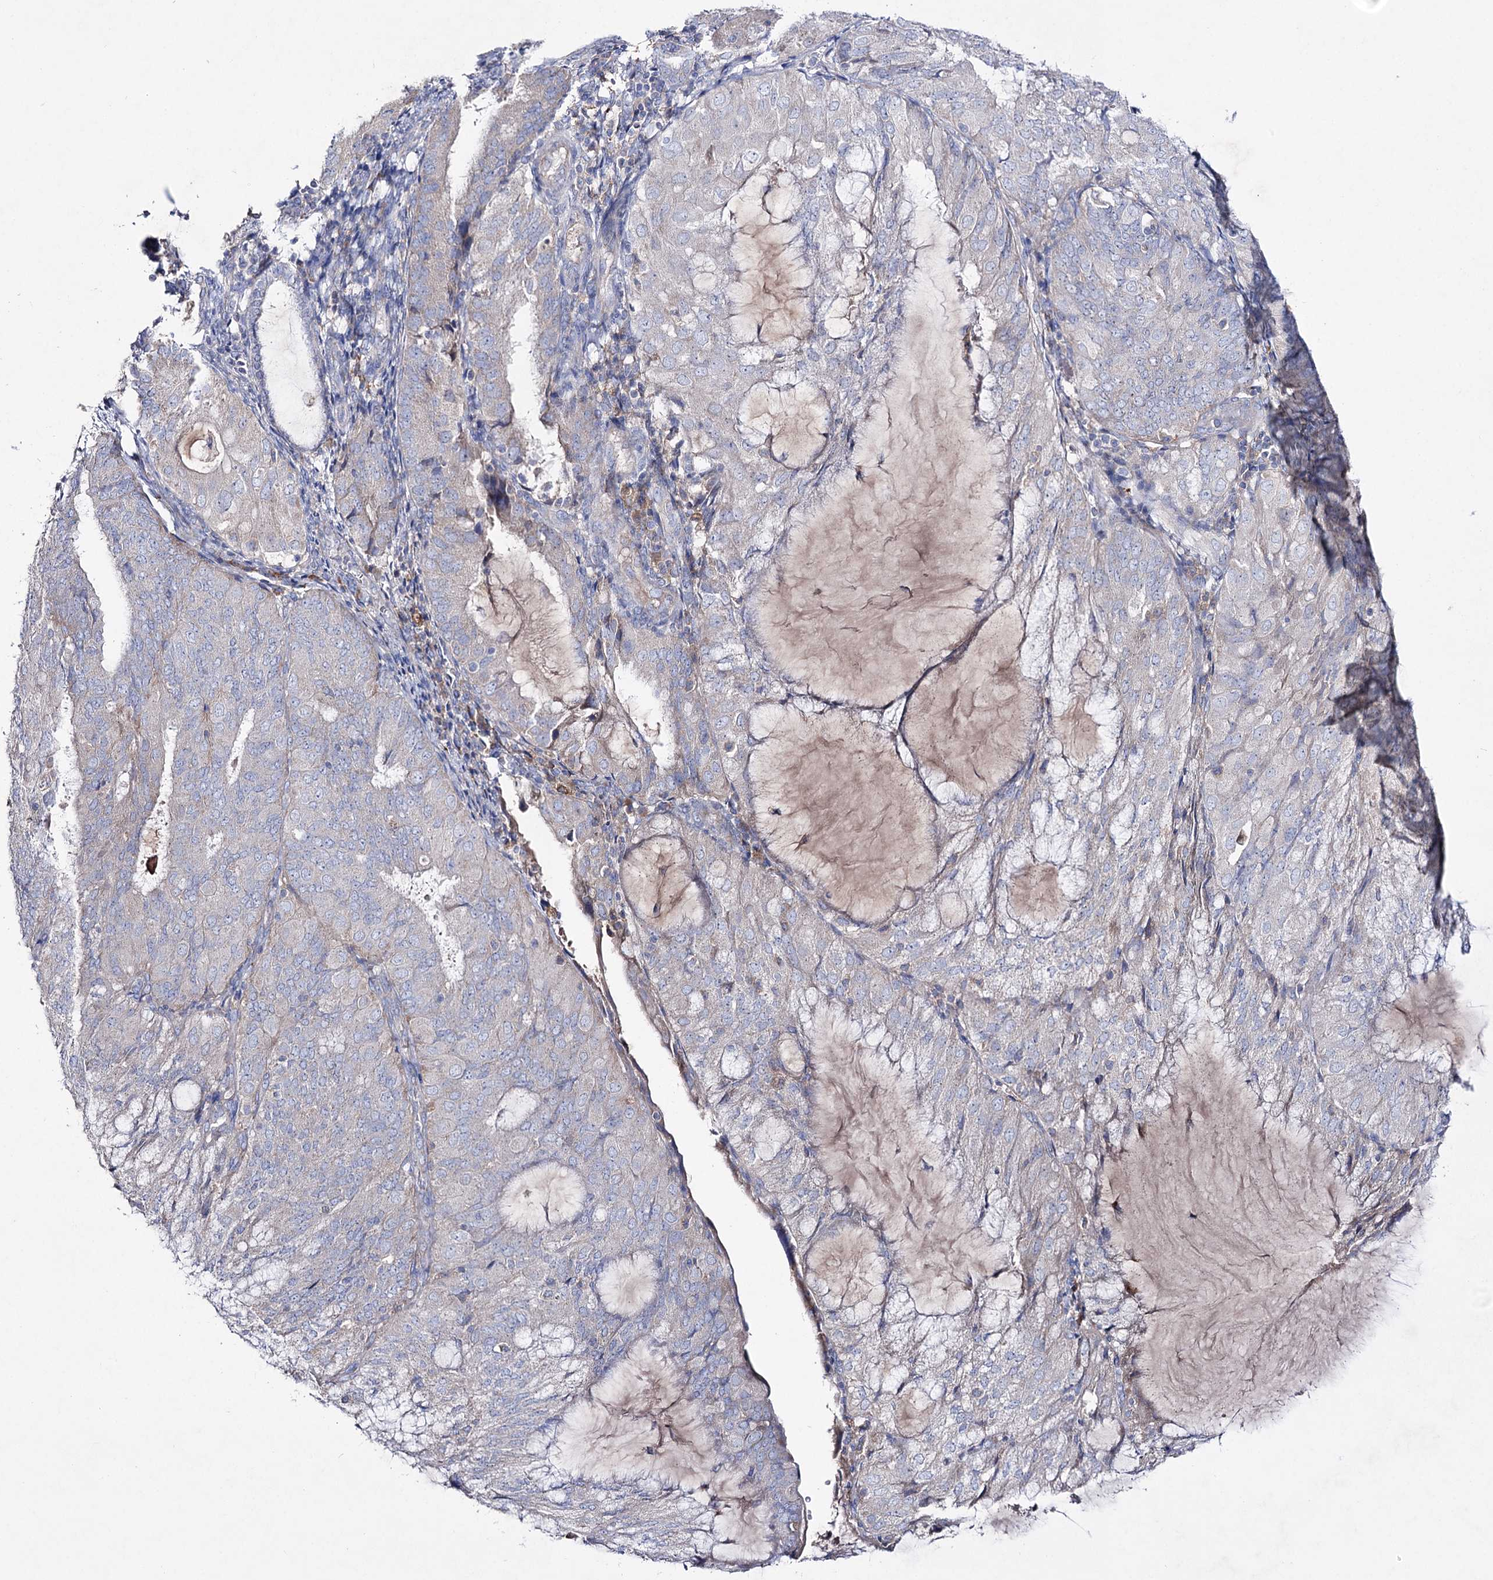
{"staining": {"intensity": "weak", "quantity": "<25%", "location": "cytoplasmic/membranous"}, "tissue": "endometrial cancer", "cell_type": "Tumor cells", "image_type": "cancer", "snomed": [{"axis": "morphology", "description": "Adenocarcinoma, NOS"}, {"axis": "topography", "description": "Endometrium"}], "caption": "Endometrial cancer (adenocarcinoma) stained for a protein using immunohistochemistry (IHC) demonstrates no staining tumor cells.", "gene": "NAGLU", "patient": {"sex": "female", "age": 81}}